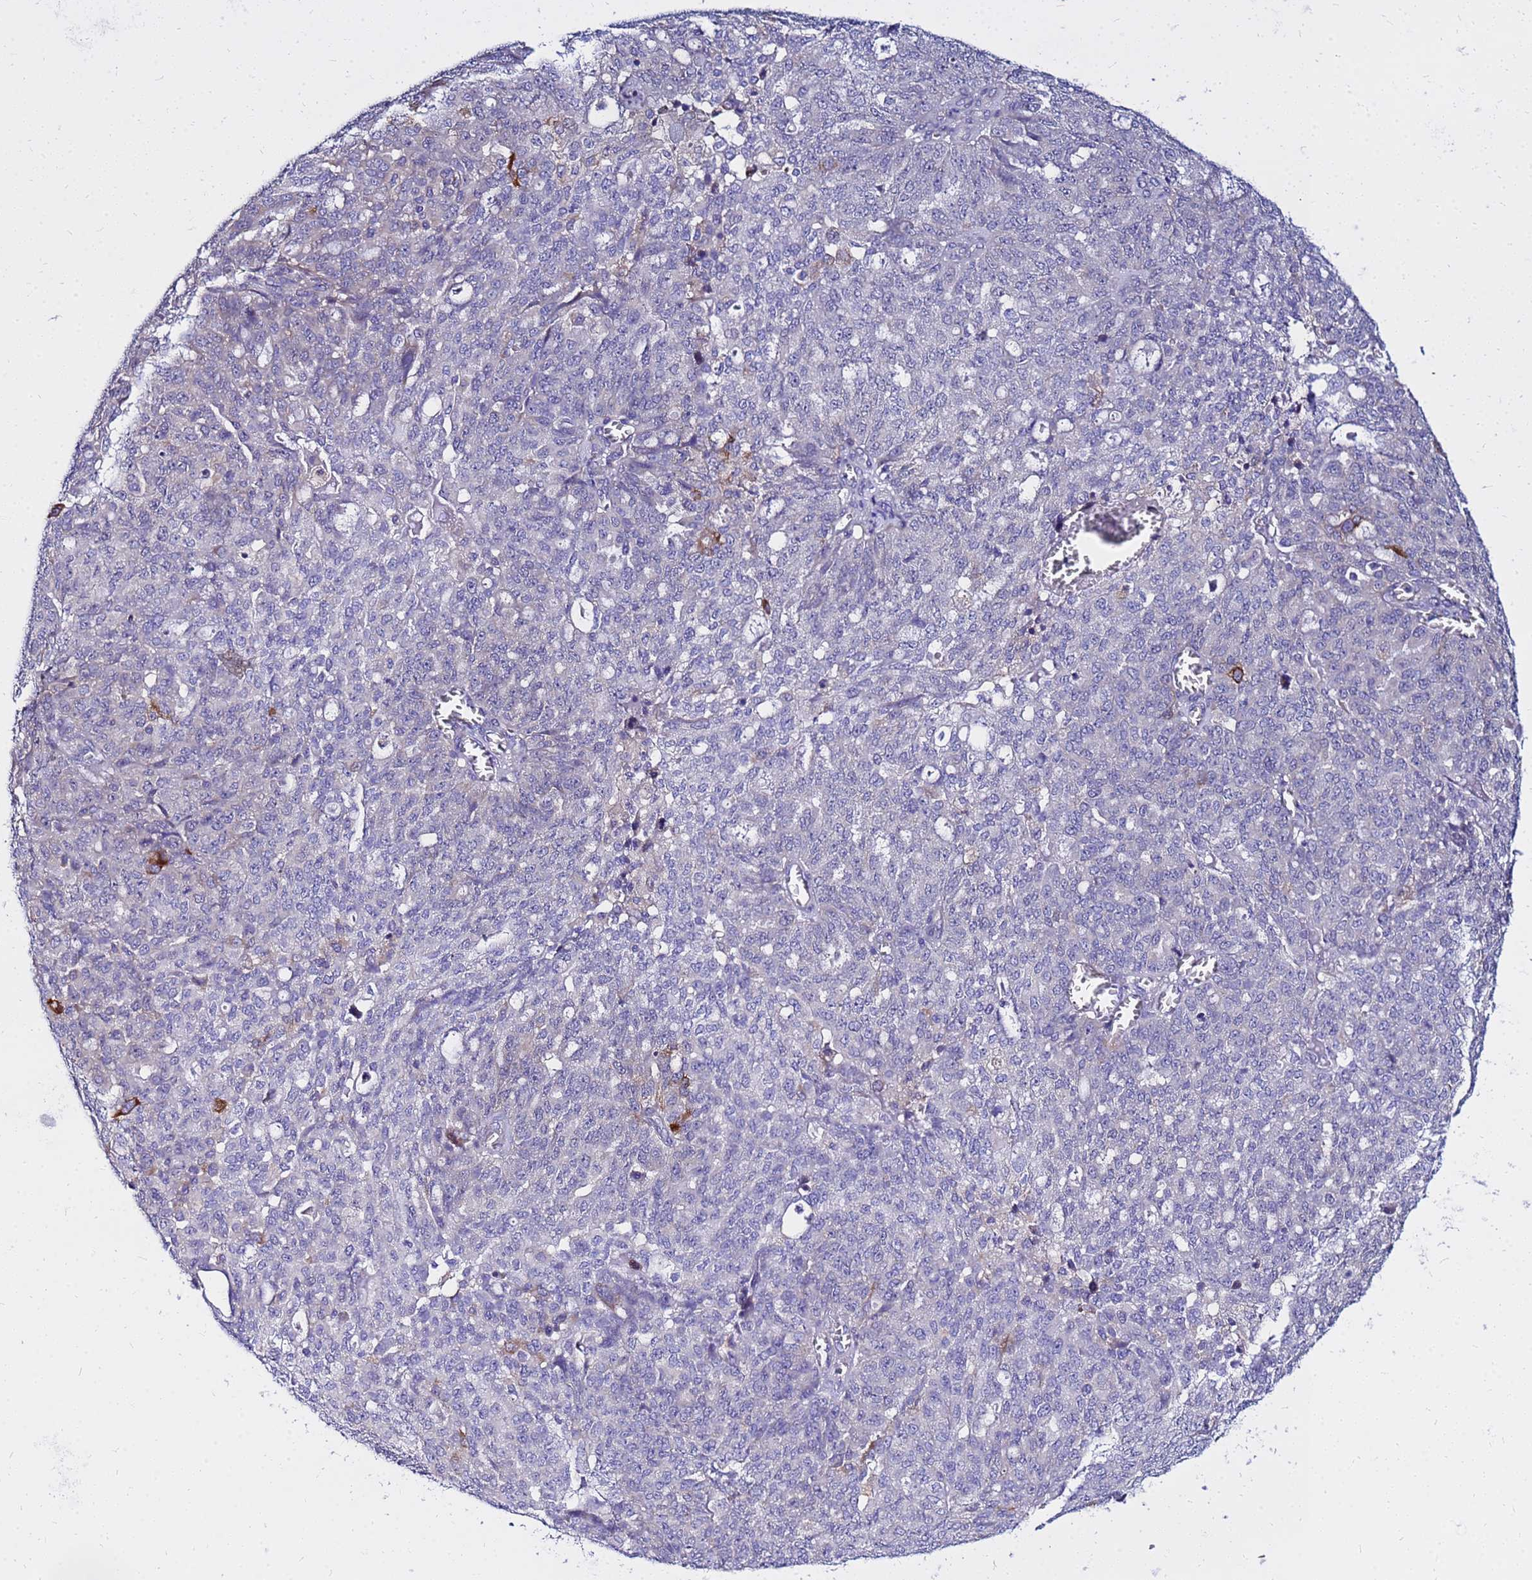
{"staining": {"intensity": "moderate", "quantity": "<25%", "location": "cytoplasmic/membranous"}, "tissue": "ovarian cancer", "cell_type": "Tumor cells", "image_type": "cancer", "snomed": [{"axis": "morphology", "description": "Cystadenocarcinoma, serous, NOS"}, {"axis": "topography", "description": "Soft tissue"}, {"axis": "topography", "description": "Ovary"}], "caption": "A photomicrograph of human ovarian cancer (serous cystadenocarcinoma) stained for a protein exhibits moderate cytoplasmic/membranous brown staining in tumor cells. (Stains: DAB (3,3'-diaminobenzidine) in brown, nuclei in blue, Microscopy: brightfield microscopy at high magnification).", "gene": "HERC5", "patient": {"sex": "female", "age": 57}}